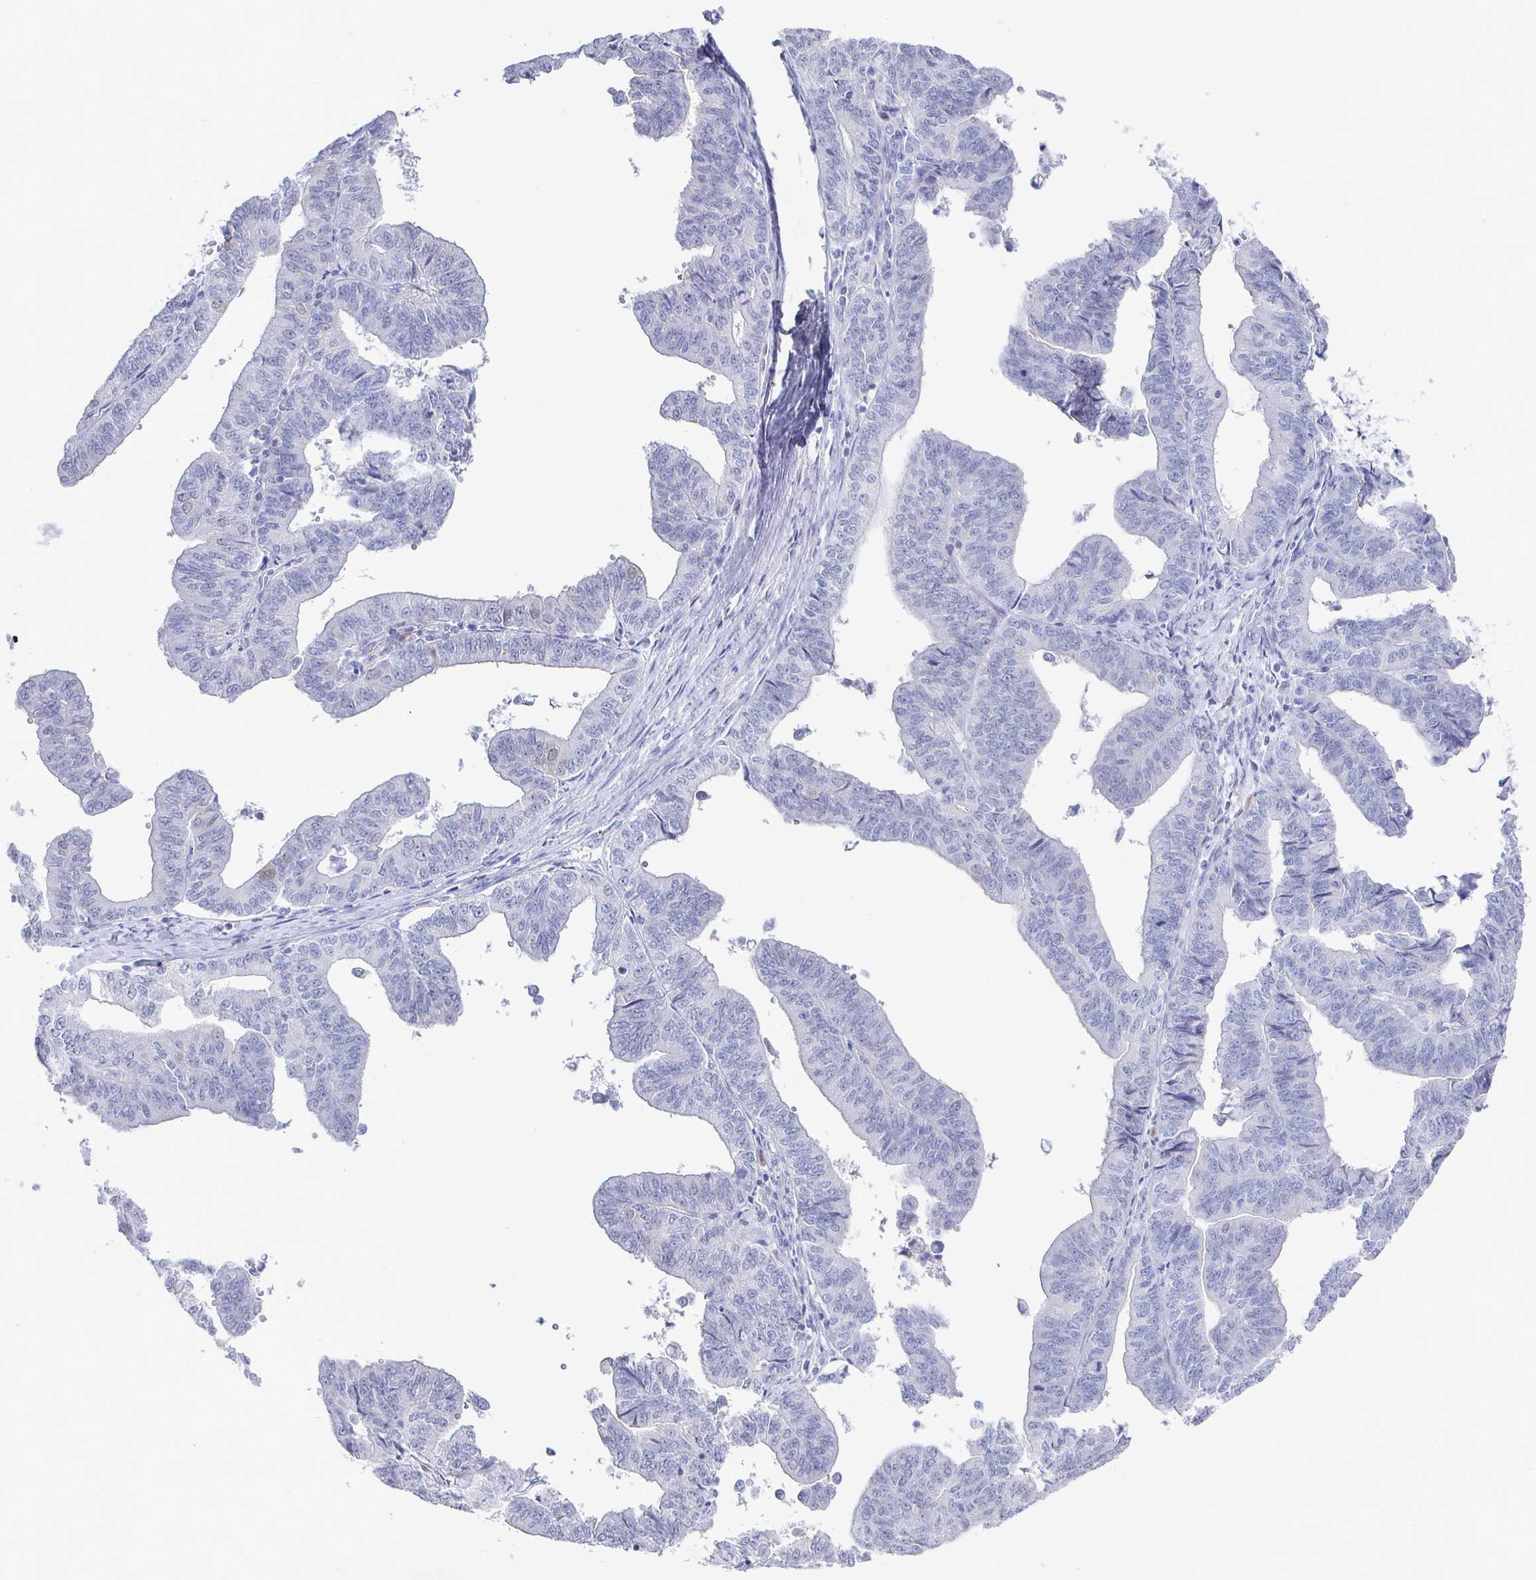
{"staining": {"intensity": "negative", "quantity": "none", "location": "none"}, "tissue": "endometrial cancer", "cell_type": "Tumor cells", "image_type": "cancer", "snomed": [{"axis": "morphology", "description": "Adenocarcinoma, NOS"}, {"axis": "topography", "description": "Endometrium"}], "caption": "Immunohistochemistry (IHC) photomicrograph of neoplastic tissue: endometrial adenocarcinoma stained with DAB shows no significant protein positivity in tumor cells. (DAB (3,3'-diaminobenzidine) IHC visualized using brightfield microscopy, high magnification).", "gene": "LRRC23", "patient": {"sex": "female", "age": 65}}